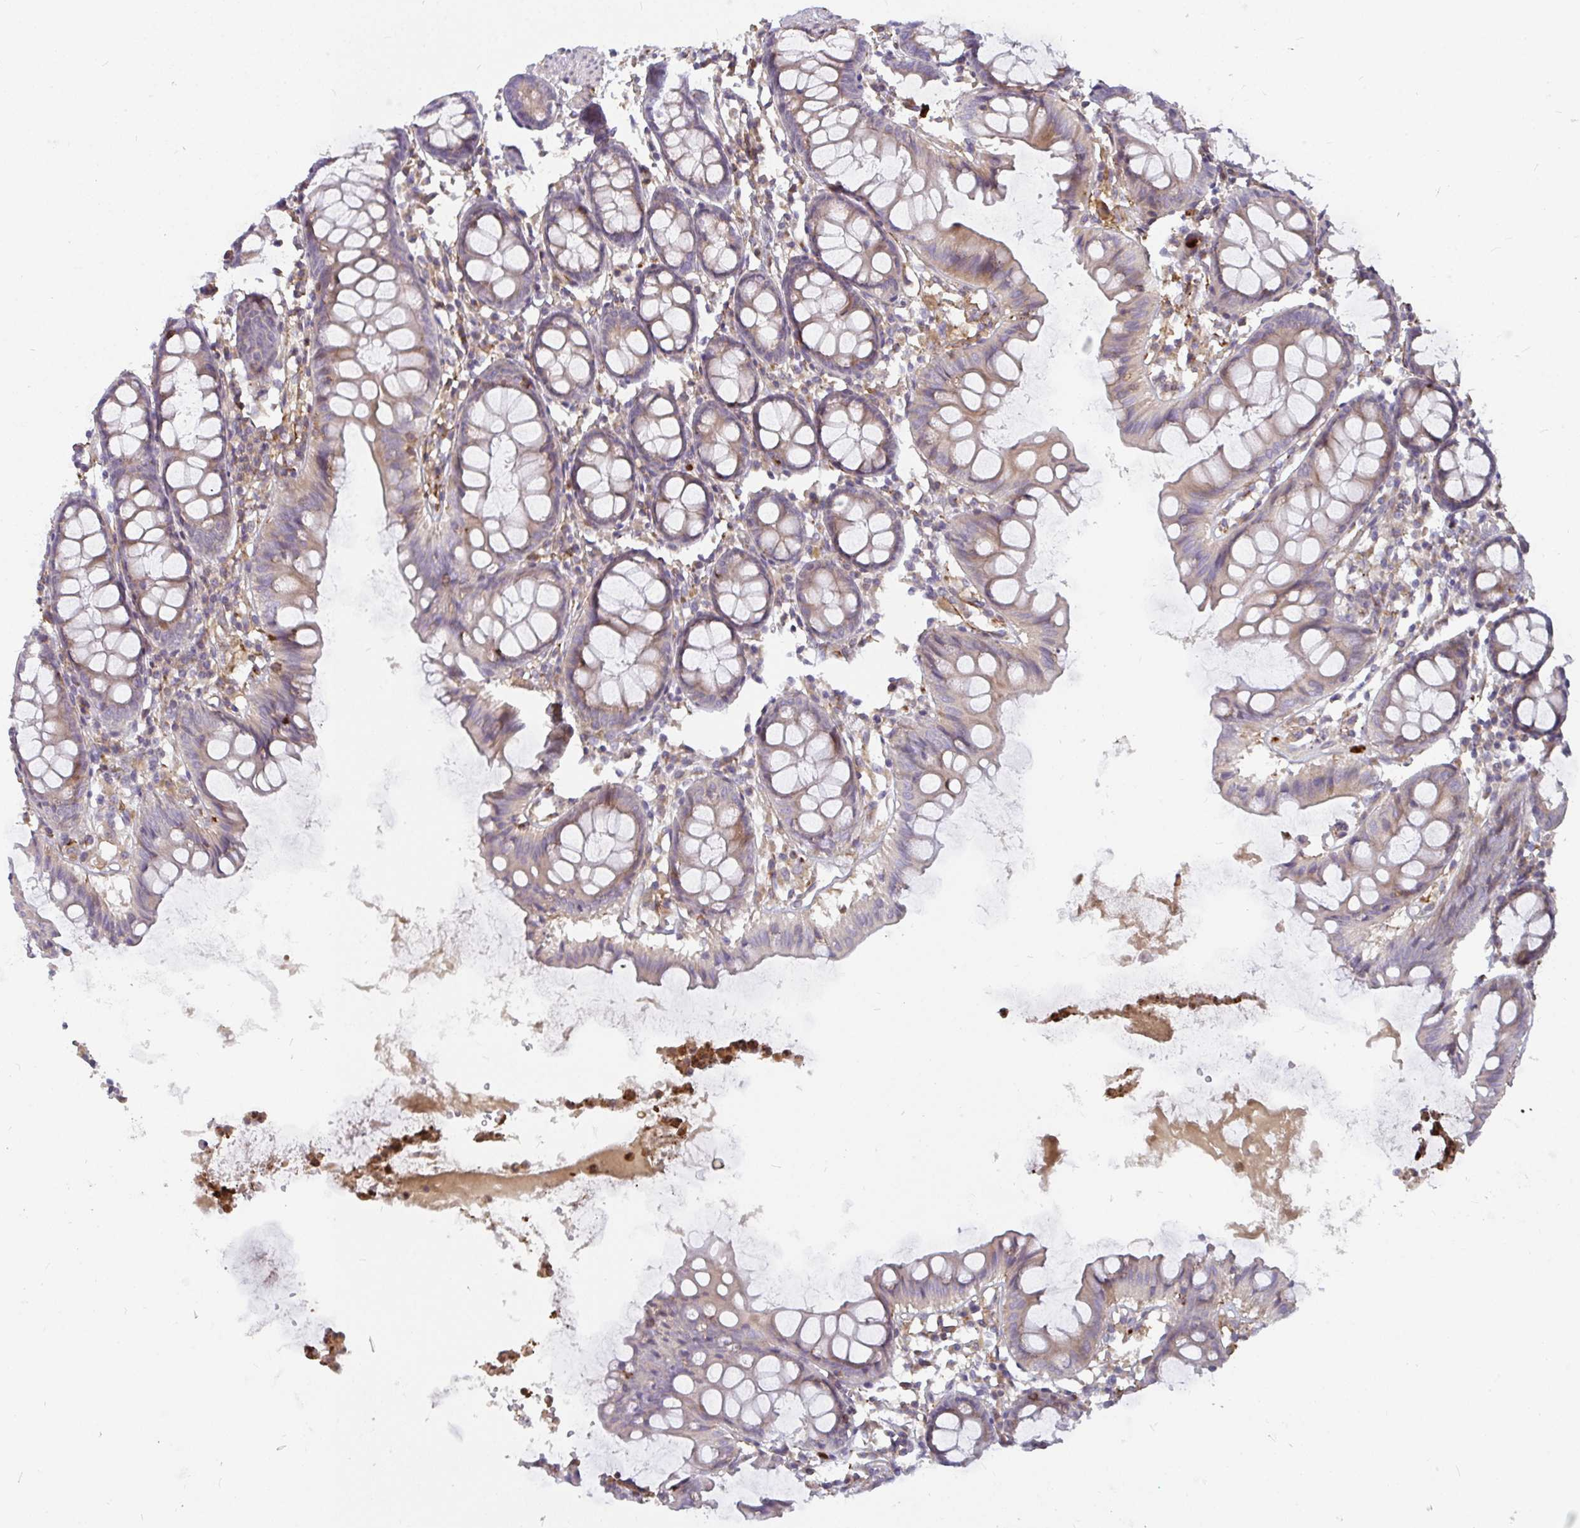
{"staining": {"intensity": "moderate", "quantity": "25%-75%", "location": "cytoplasmic/membranous"}, "tissue": "colon", "cell_type": "Endothelial cells", "image_type": "normal", "snomed": [{"axis": "morphology", "description": "Normal tissue, NOS"}, {"axis": "topography", "description": "Colon"}], "caption": "Immunohistochemical staining of normal colon exhibits medium levels of moderate cytoplasmic/membranous staining in about 25%-75% of endothelial cells.", "gene": "CSF3R", "patient": {"sex": "female", "age": 84}}